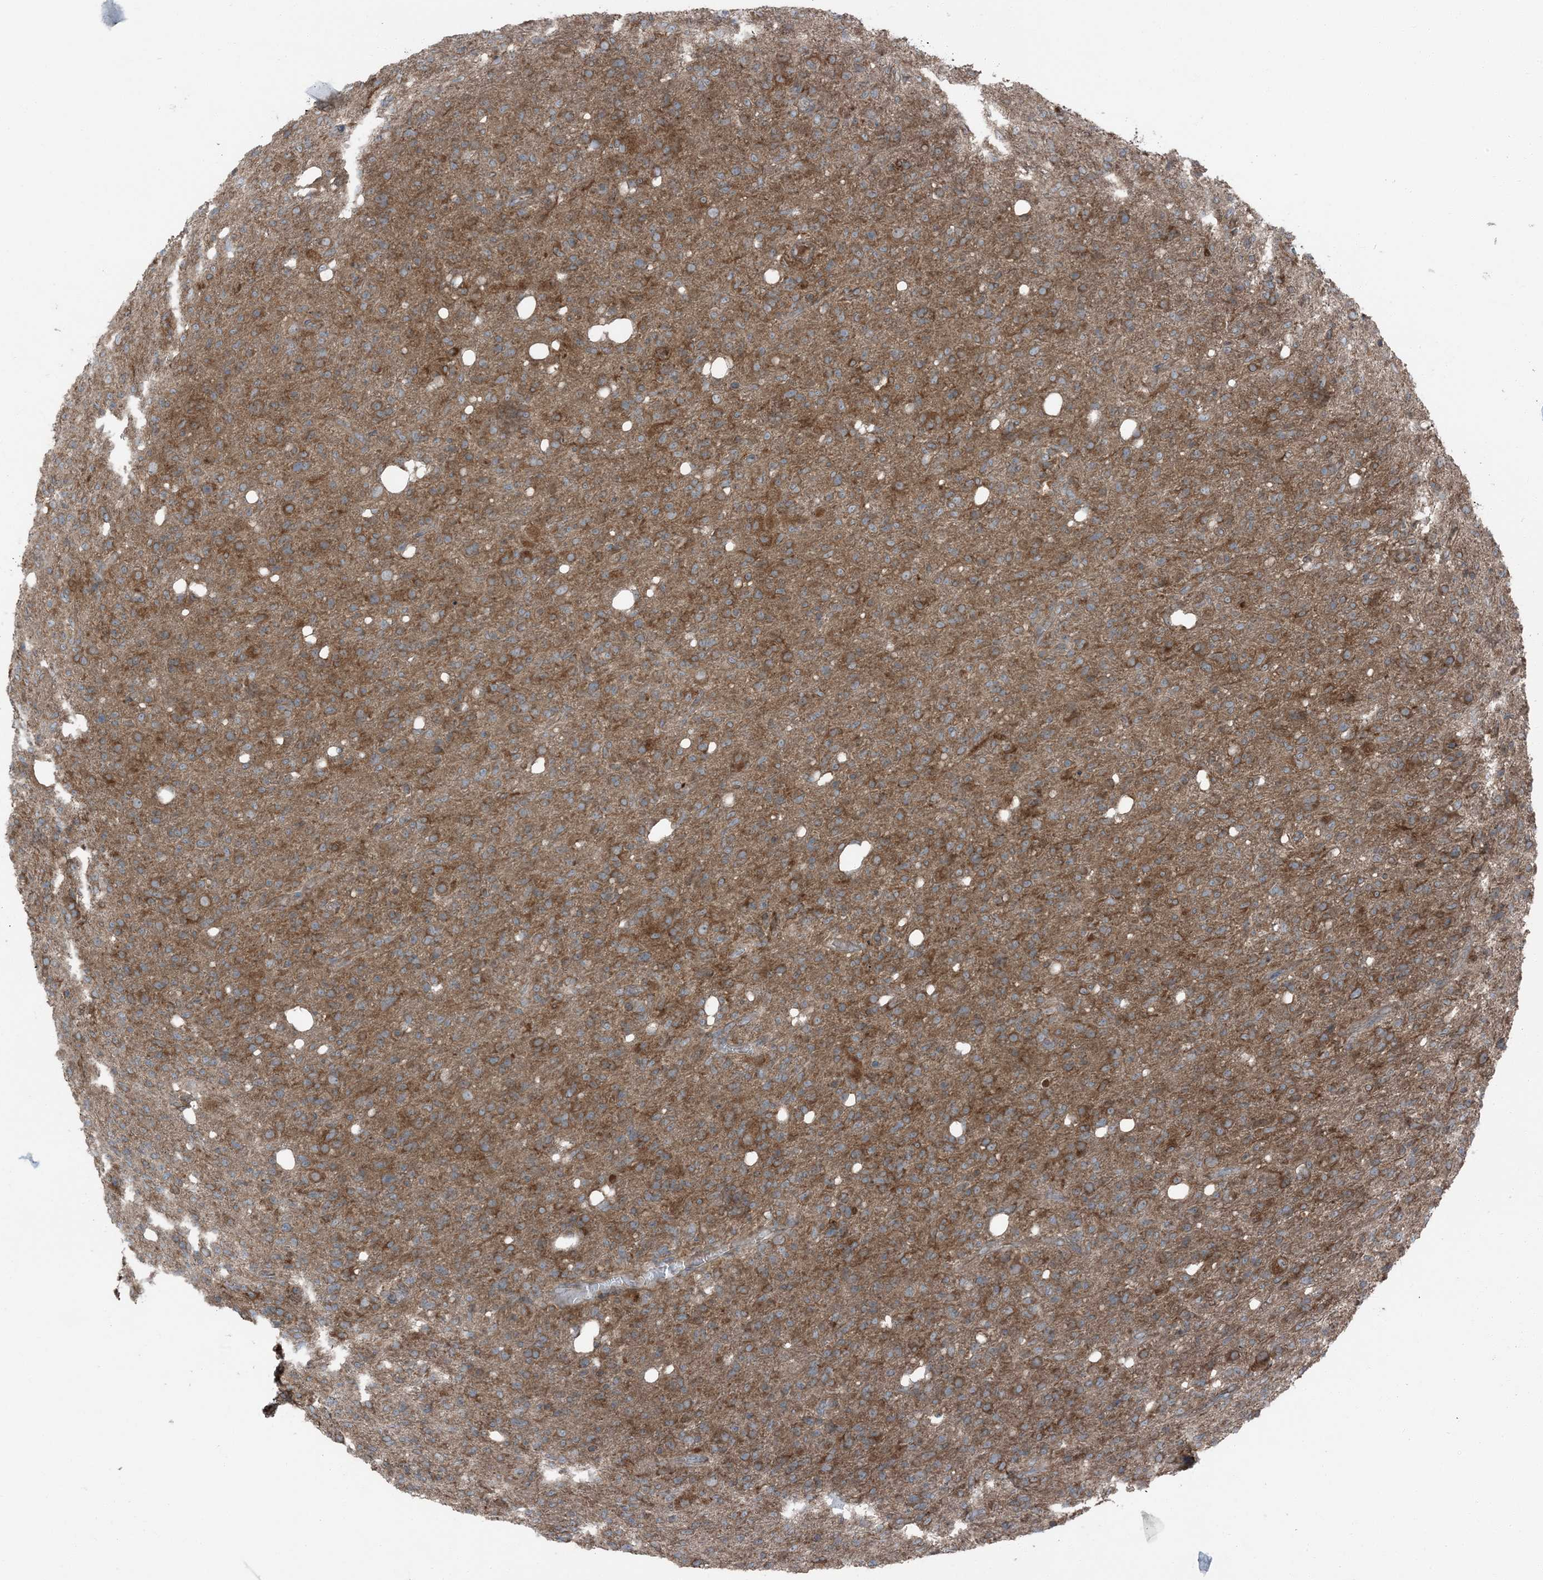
{"staining": {"intensity": "moderate", "quantity": ">75%", "location": "cytoplasmic/membranous"}, "tissue": "glioma", "cell_type": "Tumor cells", "image_type": "cancer", "snomed": [{"axis": "morphology", "description": "Glioma, malignant, High grade"}, {"axis": "topography", "description": "Brain"}], "caption": "Glioma stained with immunohistochemistry displays moderate cytoplasmic/membranous positivity in about >75% of tumor cells.", "gene": "RAB3GAP1", "patient": {"sex": "female", "age": 57}}